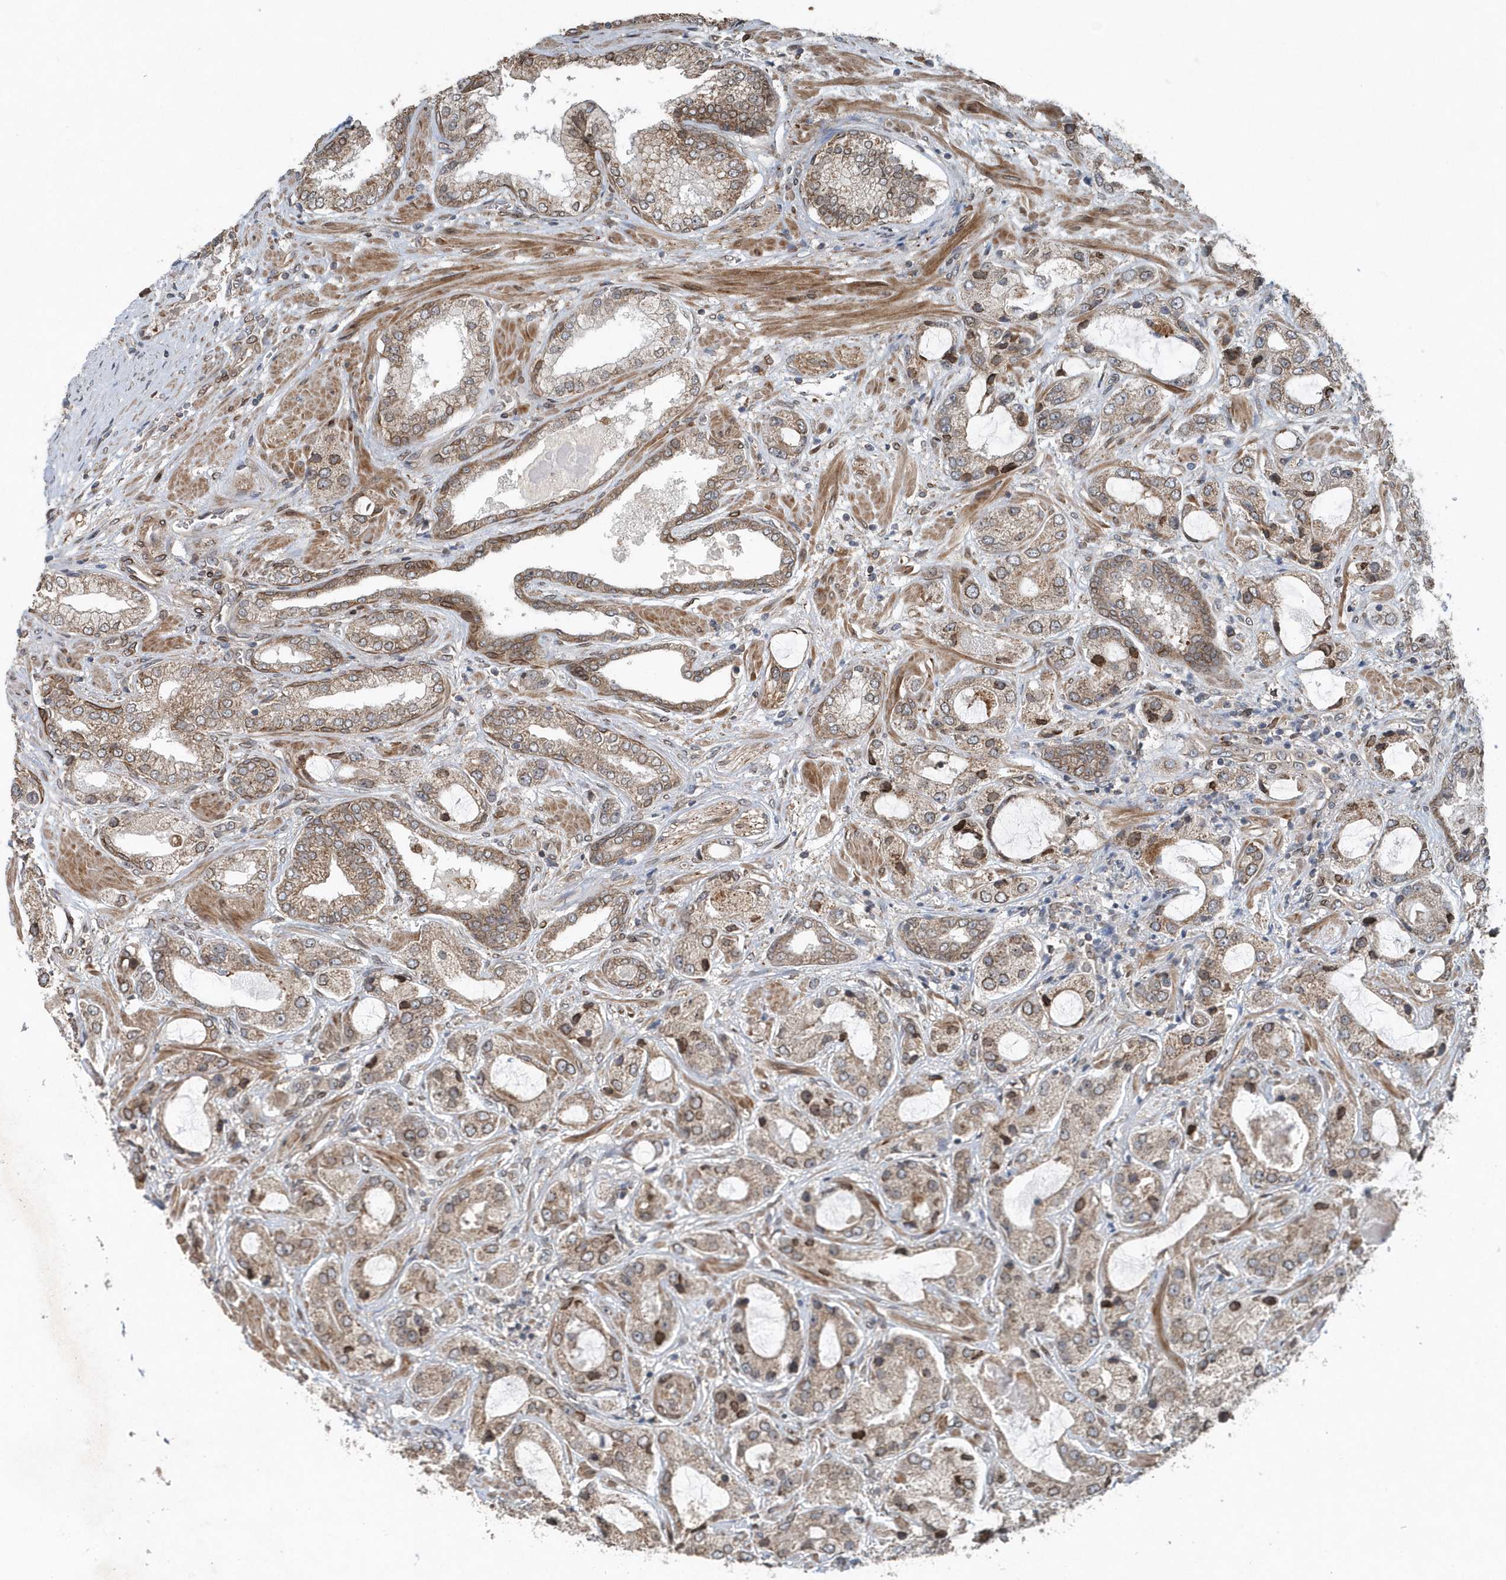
{"staining": {"intensity": "weak", "quantity": ">75%", "location": "cytoplasmic/membranous"}, "tissue": "prostate cancer", "cell_type": "Tumor cells", "image_type": "cancer", "snomed": [{"axis": "morphology", "description": "Adenocarcinoma, High grade"}, {"axis": "topography", "description": "Prostate"}], "caption": "DAB (3,3'-diaminobenzidine) immunohistochemical staining of human prostate adenocarcinoma (high-grade) exhibits weak cytoplasmic/membranous protein expression in approximately >75% of tumor cells.", "gene": "MCC", "patient": {"sex": "male", "age": 59}}